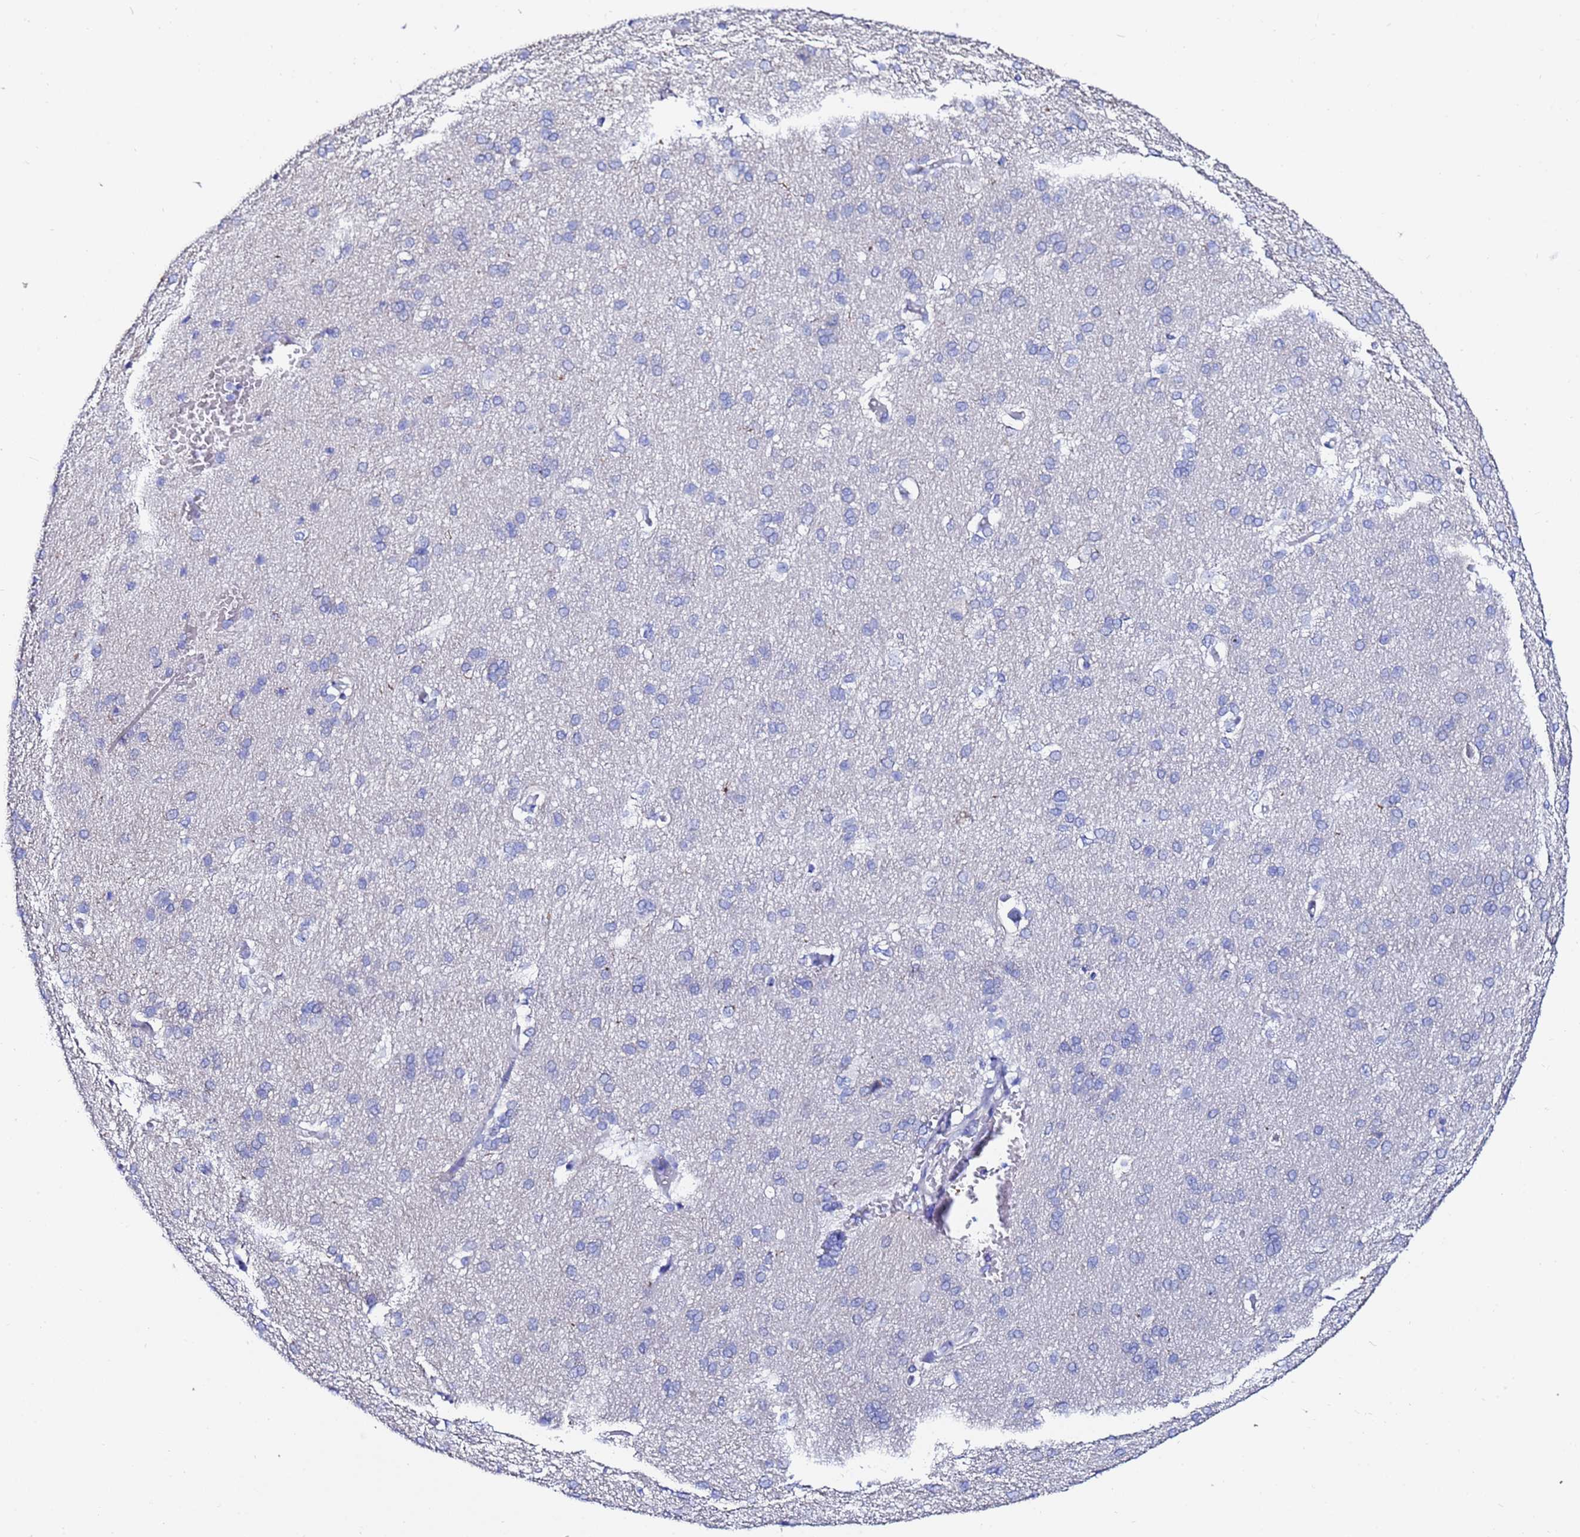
{"staining": {"intensity": "negative", "quantity": "none", "location": "none"}, "tissue": "cerebral cortex", "cell_type": "Endothelial cells", "image_type": "normal", "snomed": [{"axis": "morphology", "description": "Normal tissue, NOS"}, {"axis": "topography", "description": "Cerebral cortex"}], "caption": "Protein analysis of unremarkable cerebral cortex reveals no significant expression in endothelial cells. (DAB immunohistochemistry (IHC) visualized using brightfield microscopy, high magnification).", "gene": "ZNF26", "patient": {"sex": "male", "age": 62}}